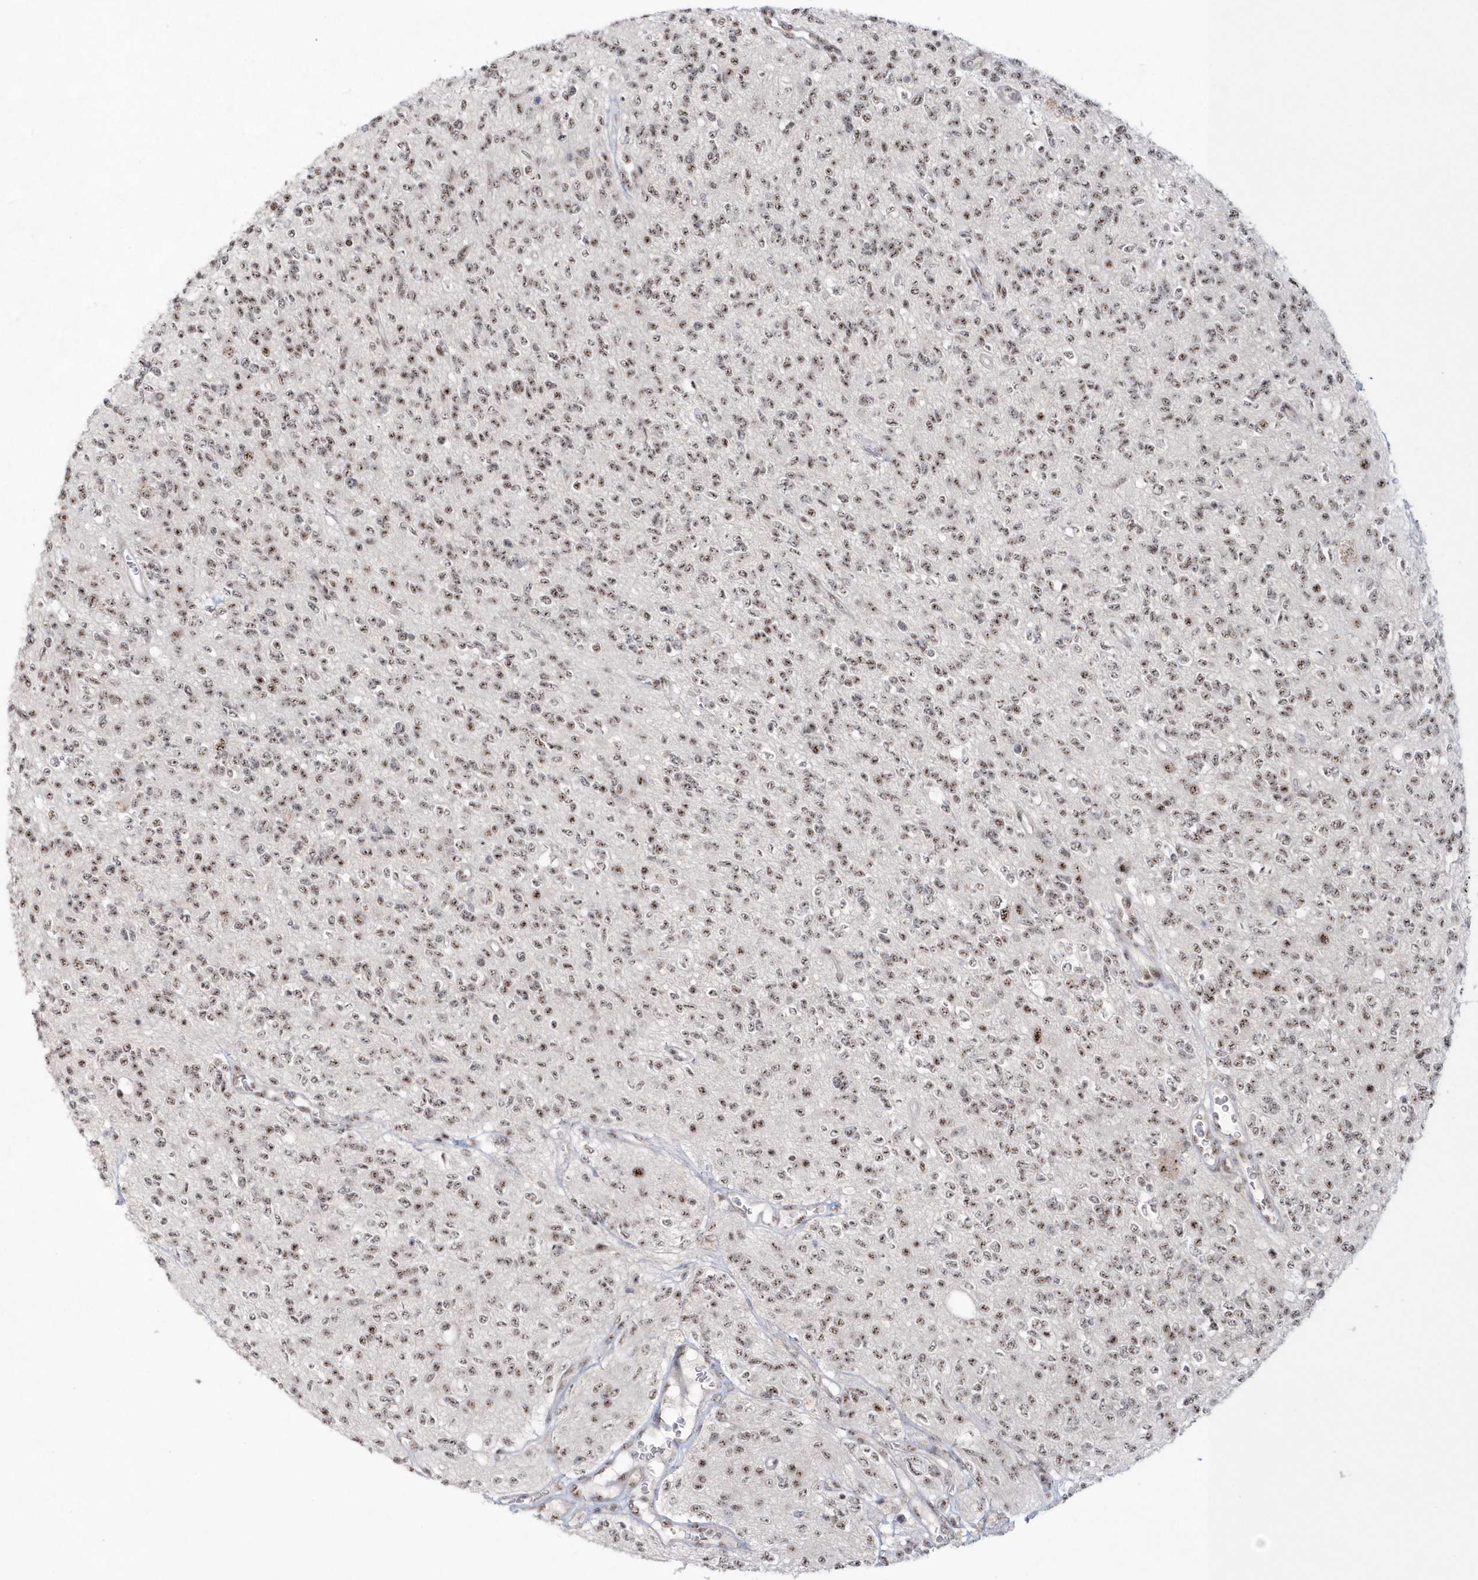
{"staining": {"intensity": "moderate", "quantity": ">75%", "location": "nuclear"}, "tissue": "glioma", "cell_type": "Tumor cells", "image_type": "cancer", "snomed": [{"axis": "morphology", "description": "Glioma, malignant, High grade"}, {"axis": "topography", "description": "Brain"}], "caption": "Moderate nuclear protein staining is appreciated in approximately >75% of tumor cells in glioma.", "gene": "KDM6B", "patient": {"sex": "male", "age": 34}}